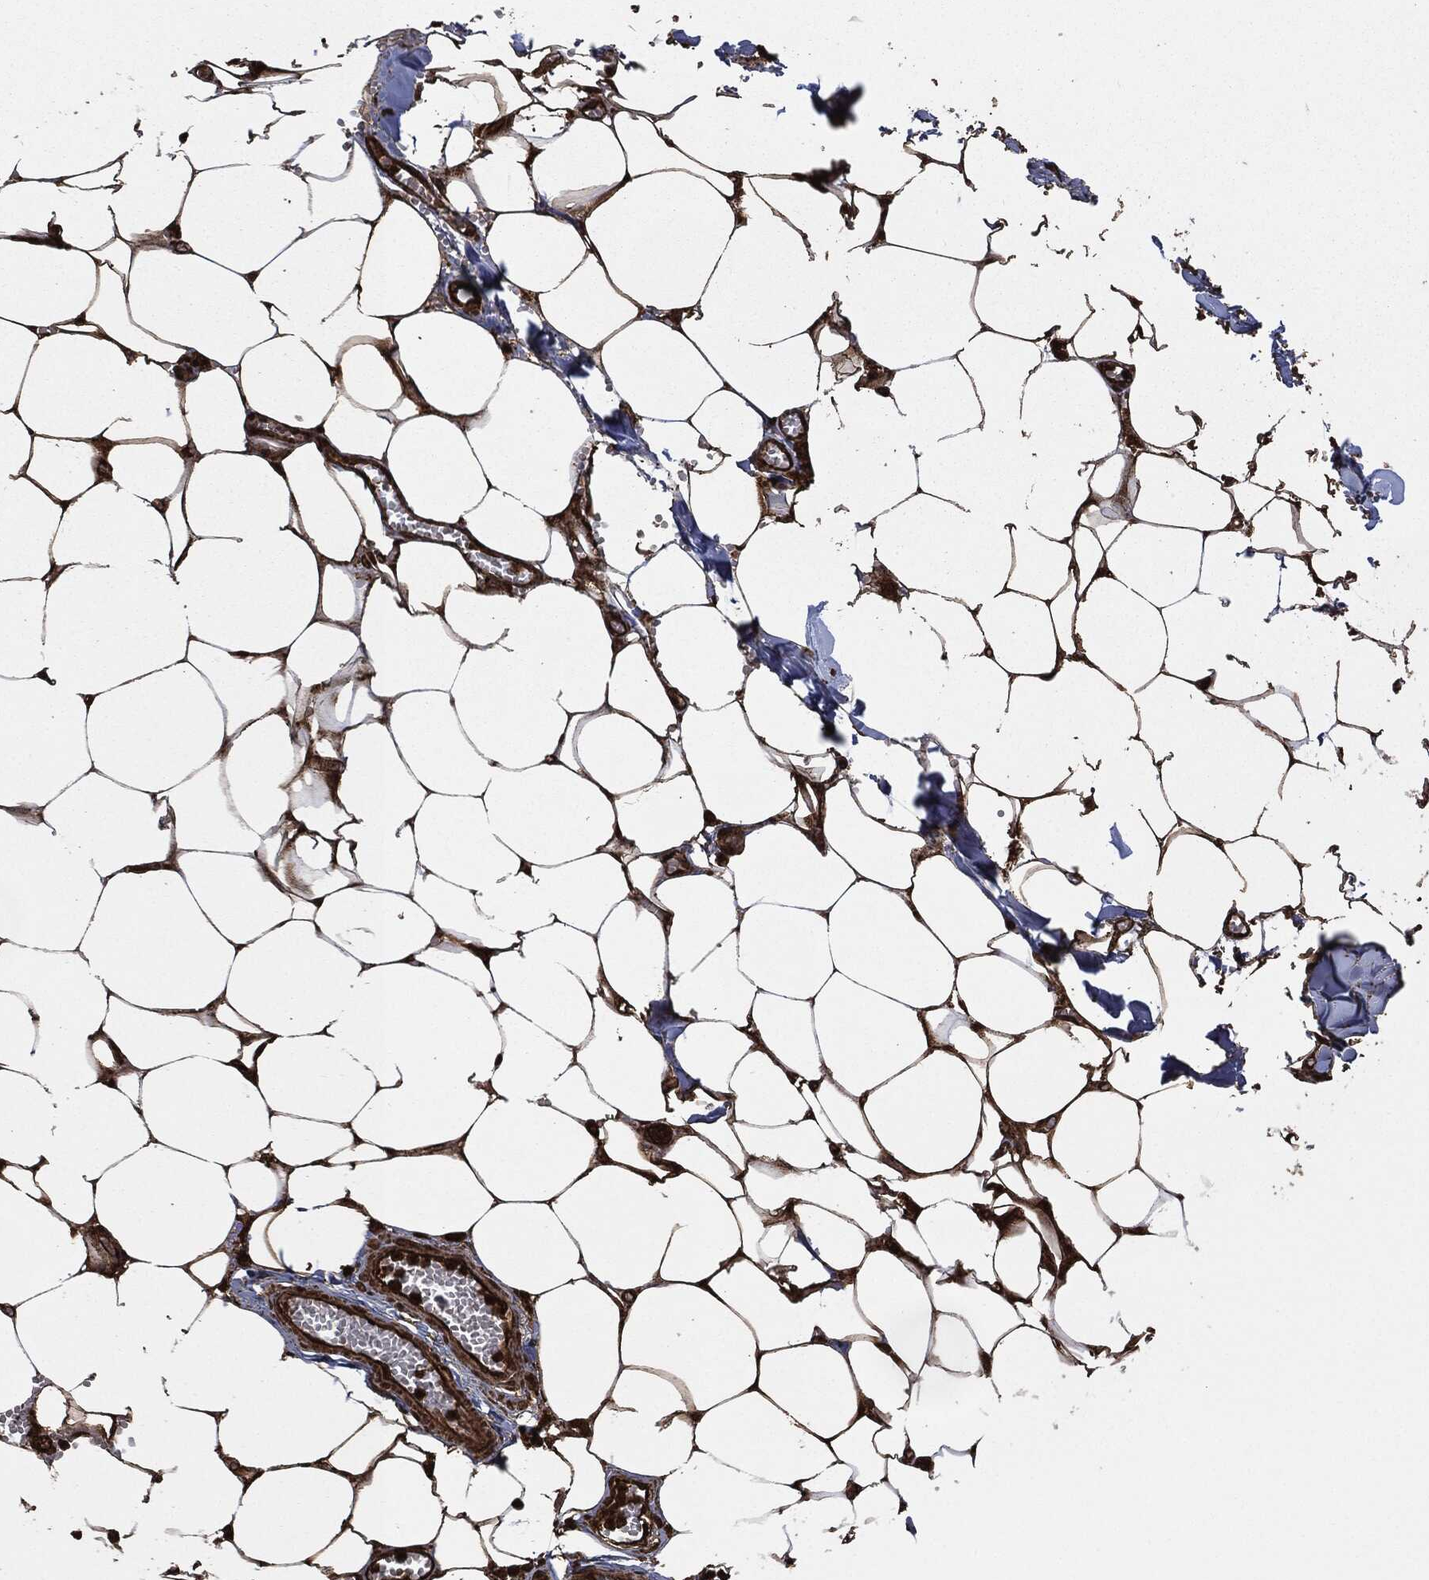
{"staining": {"intensity": "strong", "quantity": ">75%", "location": "cytoplasmic/membranous"}, "tissue": "adipose tissue", "cell_type": "Adipocytes", "image_type": "normal", "snomed": [{"axis": "morphology", "description": "Normal tissue, NOS"}, {"axis": "morphology", "description": "Squamous cell carcinoma, NOS"}, {"axis": "topography", "description": "Cartilage tissue"}, {"axis": "topography", "description": "Lung"}], "caption": "Protein analysis of benign adipose tissue exhibits strong cytoplasmic/membranous expression in approximately >75% of adipocytes.", "gene": "HRAS", "patient": {"sex": "male", "age": 66}}